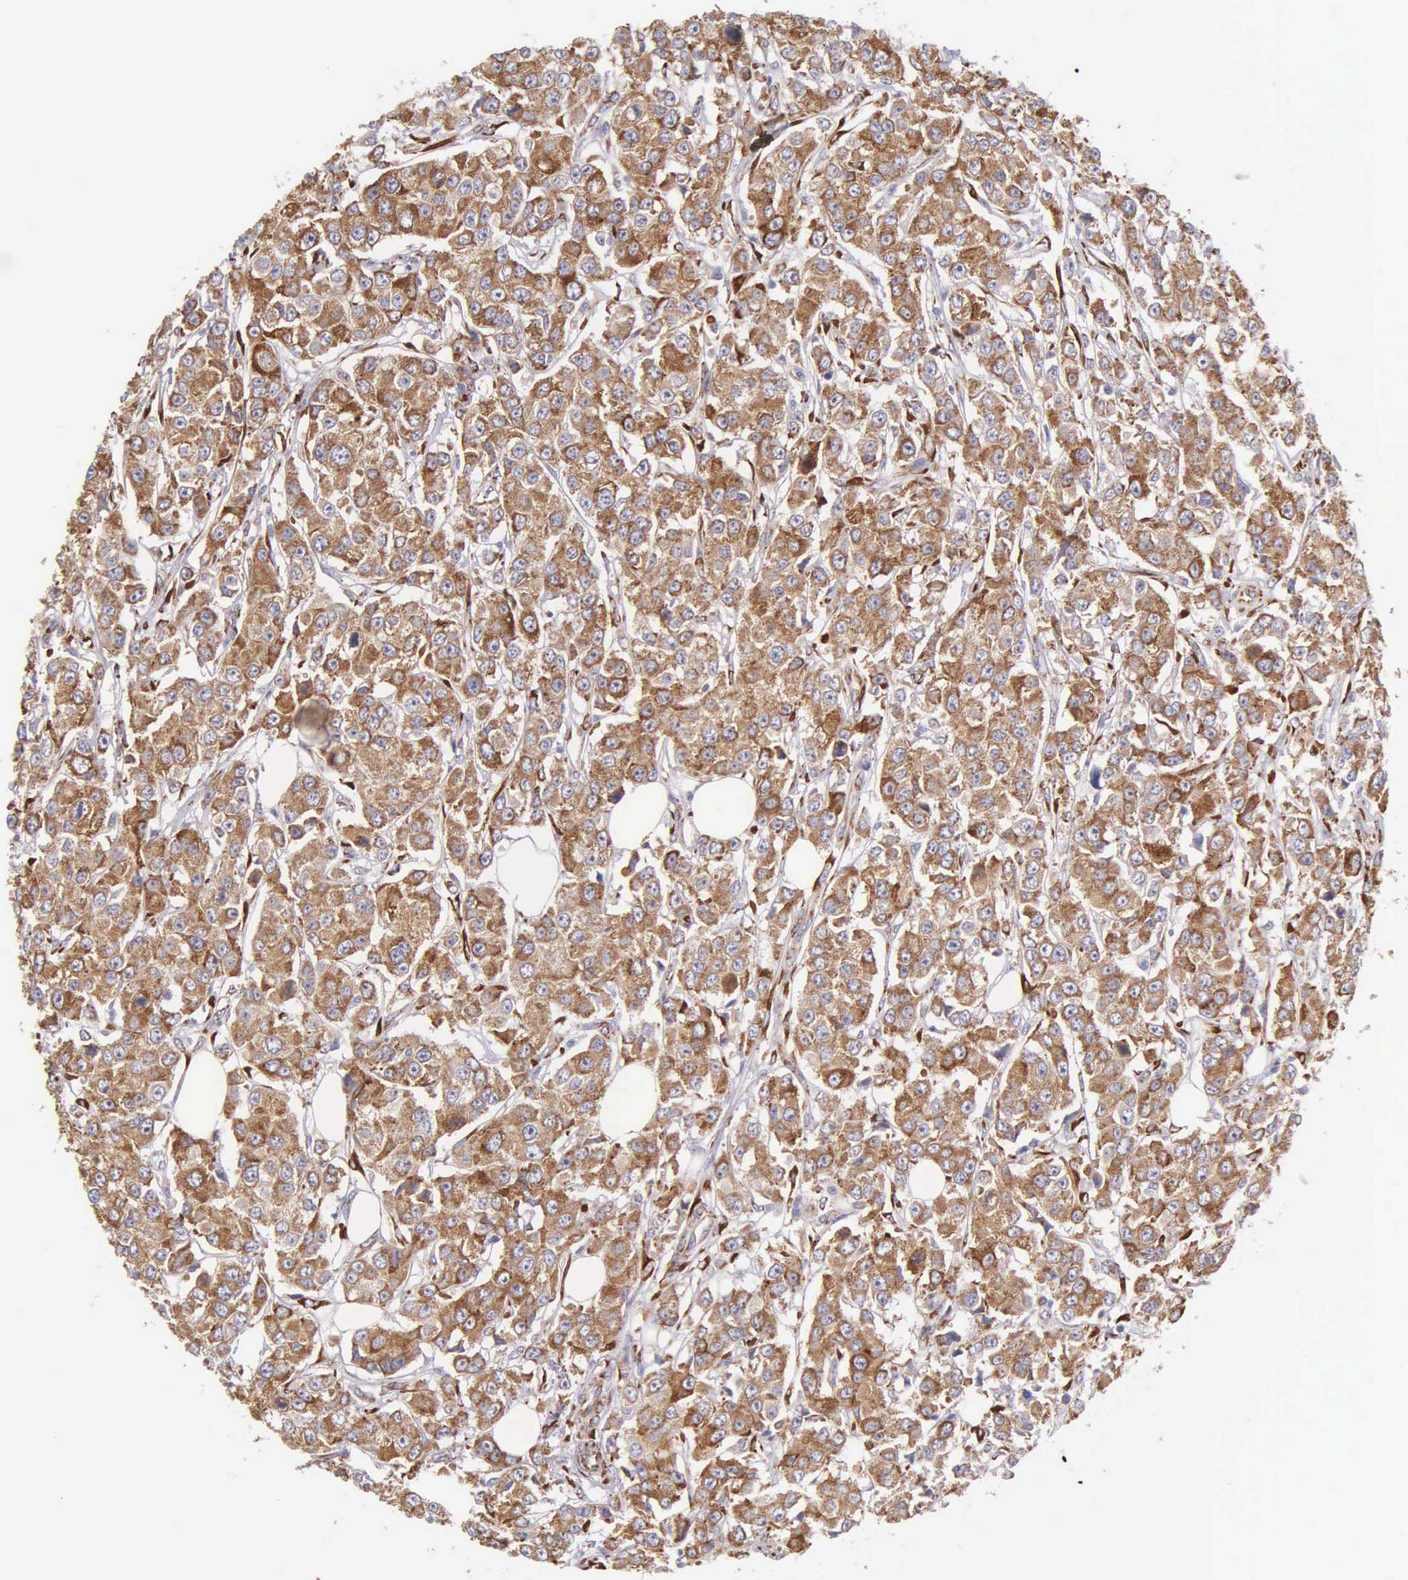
{"staining": {"intensity": "strong", "quantity": ">75%", "location": "cytoplasmic/membranous"}, "tissue": "breast cancer", "cell_type": "Tumor cells", "image_type": "cancer", "snomed": [{"axis": "morphology", "description": "Duct carcinoma"}, {"axis": "topography", "description": "Breast"}], "caption": "Breast infiltrating ductal carcinoma was stained to show a protein in brown. There is high levels of strong cytoplasmic/membranous expression in about >75% of tumor cells.", "gene": "CKAP4", "patient": {"sex": "female", "age": 58}}